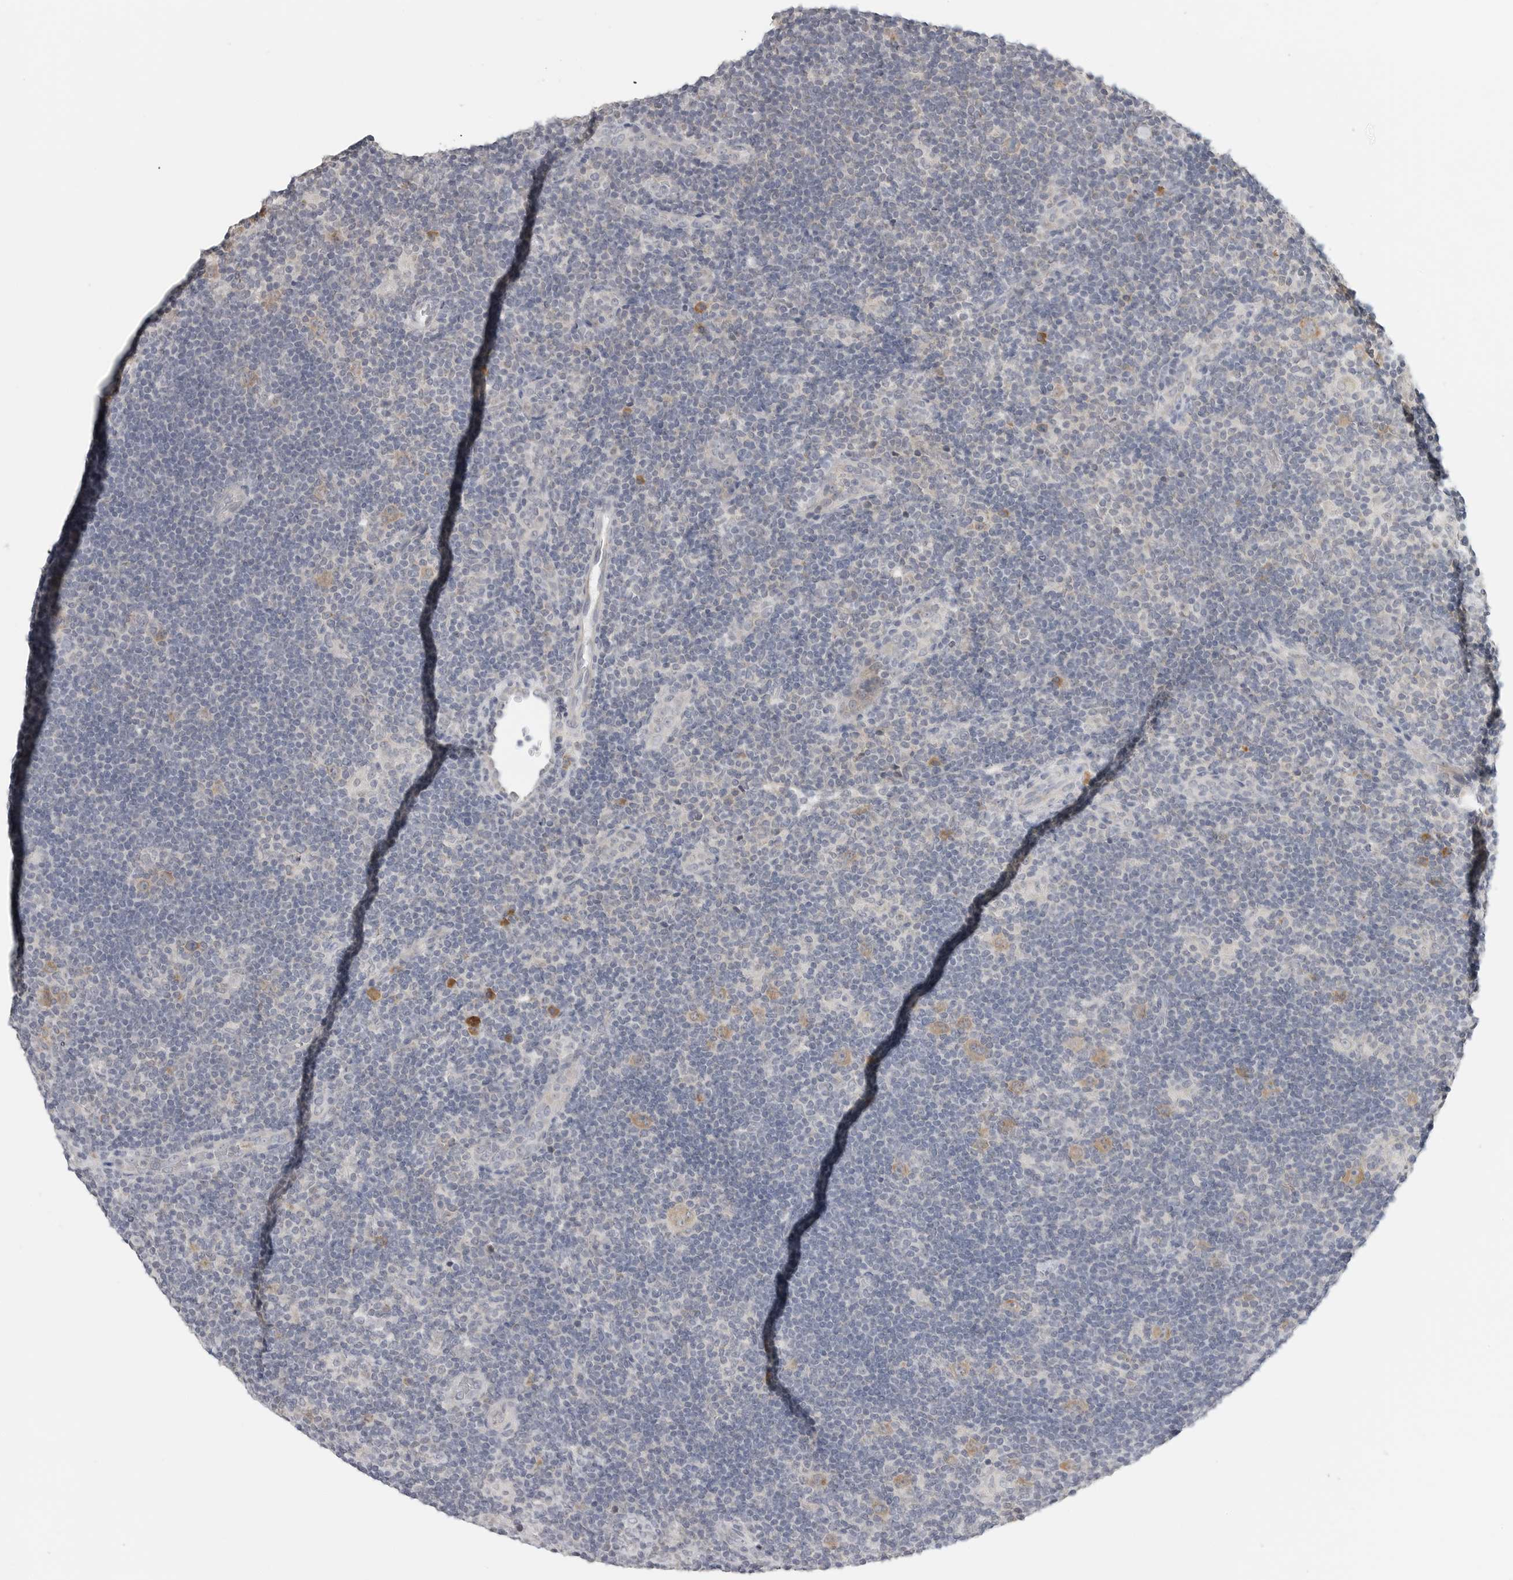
{"staining": {"intensity": "moderate", "quantity": "25%-75%", "location": "cytoplasmic/membranous"}, "tissue": "lymphoma", "cell_type": "Tumor cells", "image_type": "cancer", "snomed": [{"axis": "morphology", "description": "Hodgkin's disease, NOS"}, {"axis": "topography", "description": "Lymph node"}], "caption": "Moderate cytoplasmic/membranous positivity for a protein is seen in about 25%-75% of tumor cells of Hodgkin's disease using IHC.", "gene": "IL12RB2", "patient": {"sex": "female", "age": 57}}